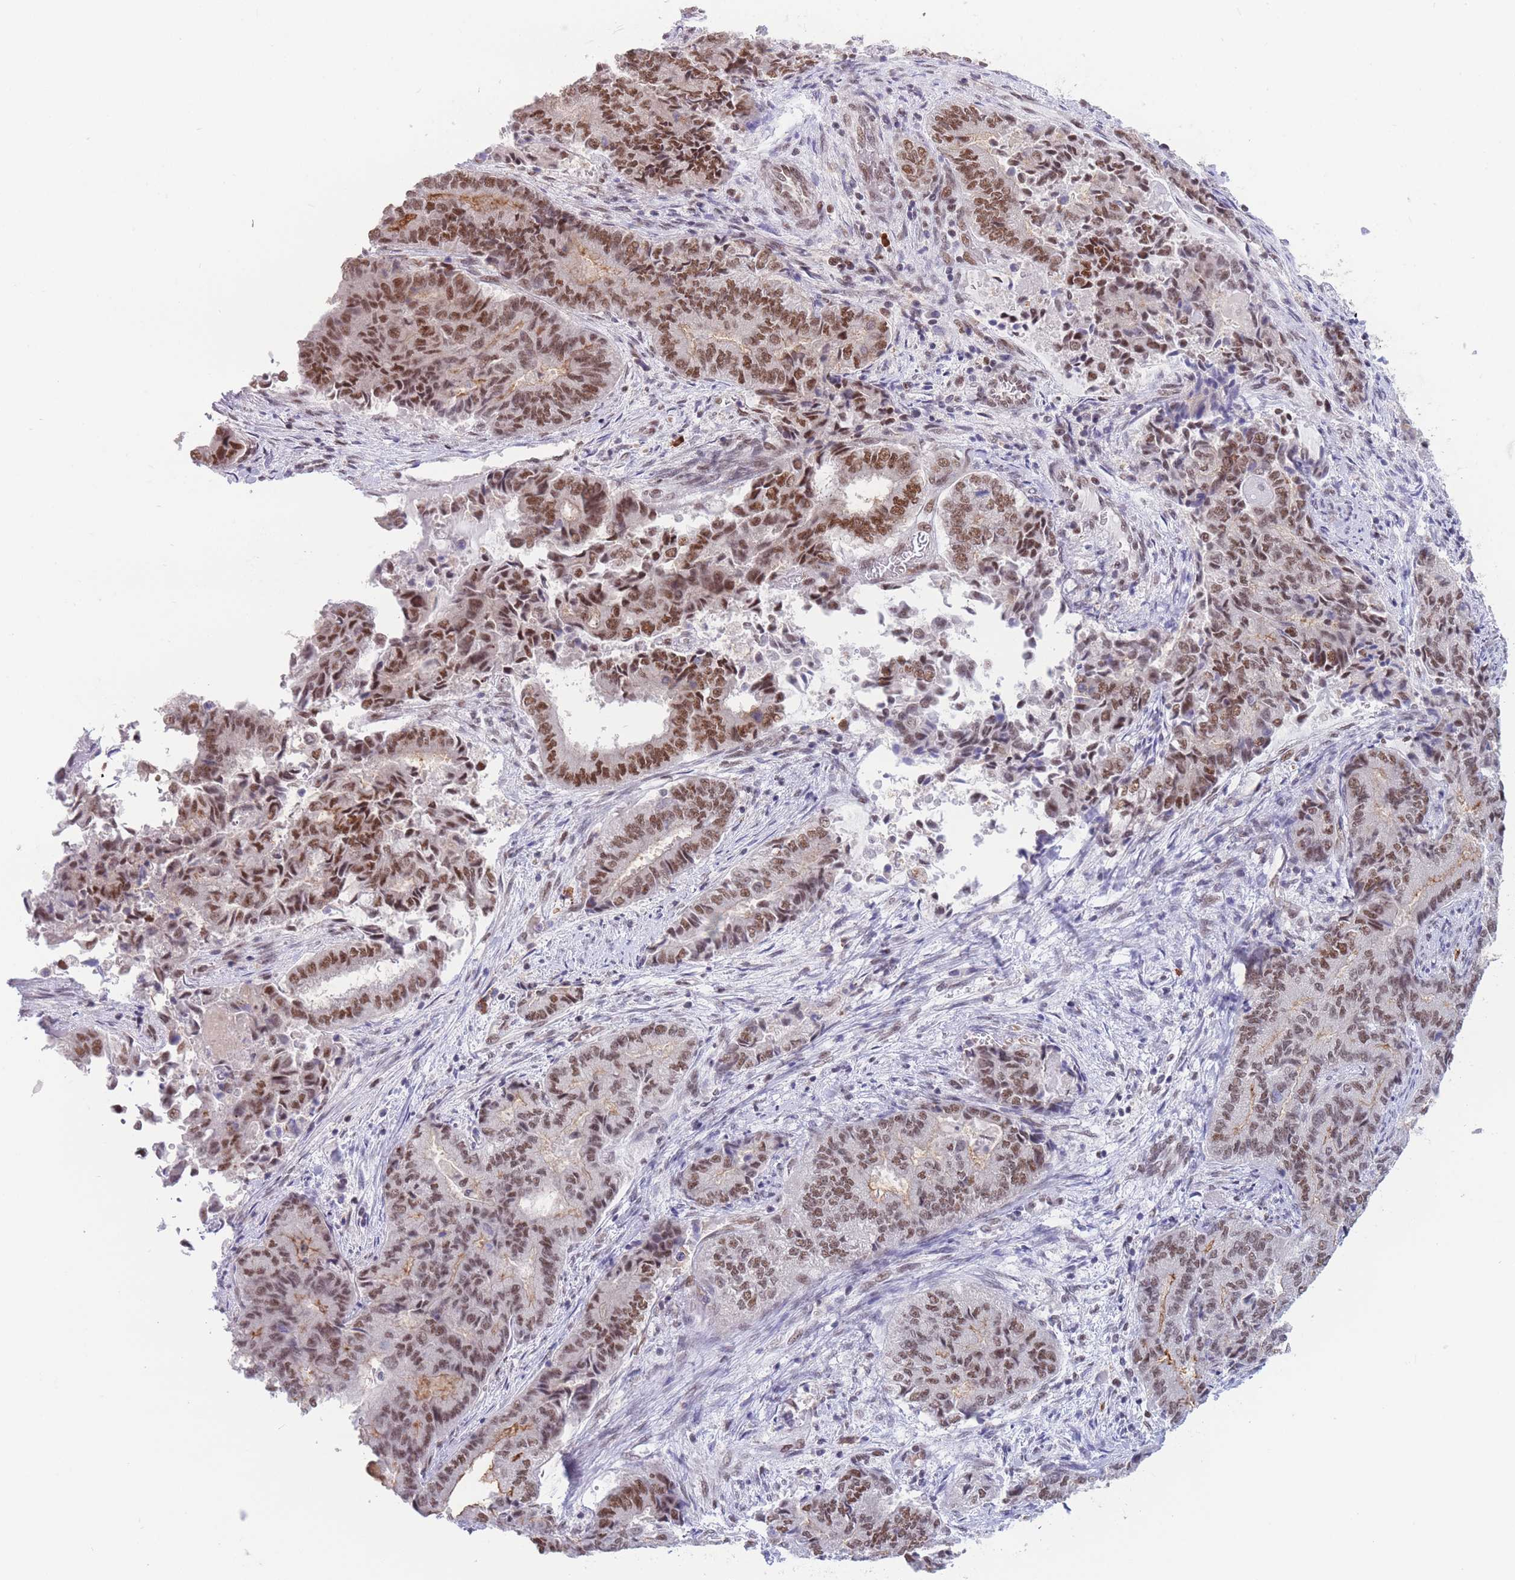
{"staining": {"intensity": "moderate", "quantity": ">75%", "location": "nuclear"}, "tissue": "endometrial cancer", "cell_type": "Tumor cells", "image_type": "cancer", "snomed": [{"axis": "morphology", "description": "Adenocarcinoma, NOS"}, {"axis": "topography", "description": "Endometrium"}], "caption": "Tumor cells demonstrate medium levels of moderate nuclear staining in about >75% of cells in adenocarcinoma (endometrial). The staining was performed using DAB to visualize the protein expression in brown, while the nuclei were stained in blue with hematoxylin (Magnification: 20x).", "gene": "SMAD9", "patient": {"sex": "female", "age": 80}}